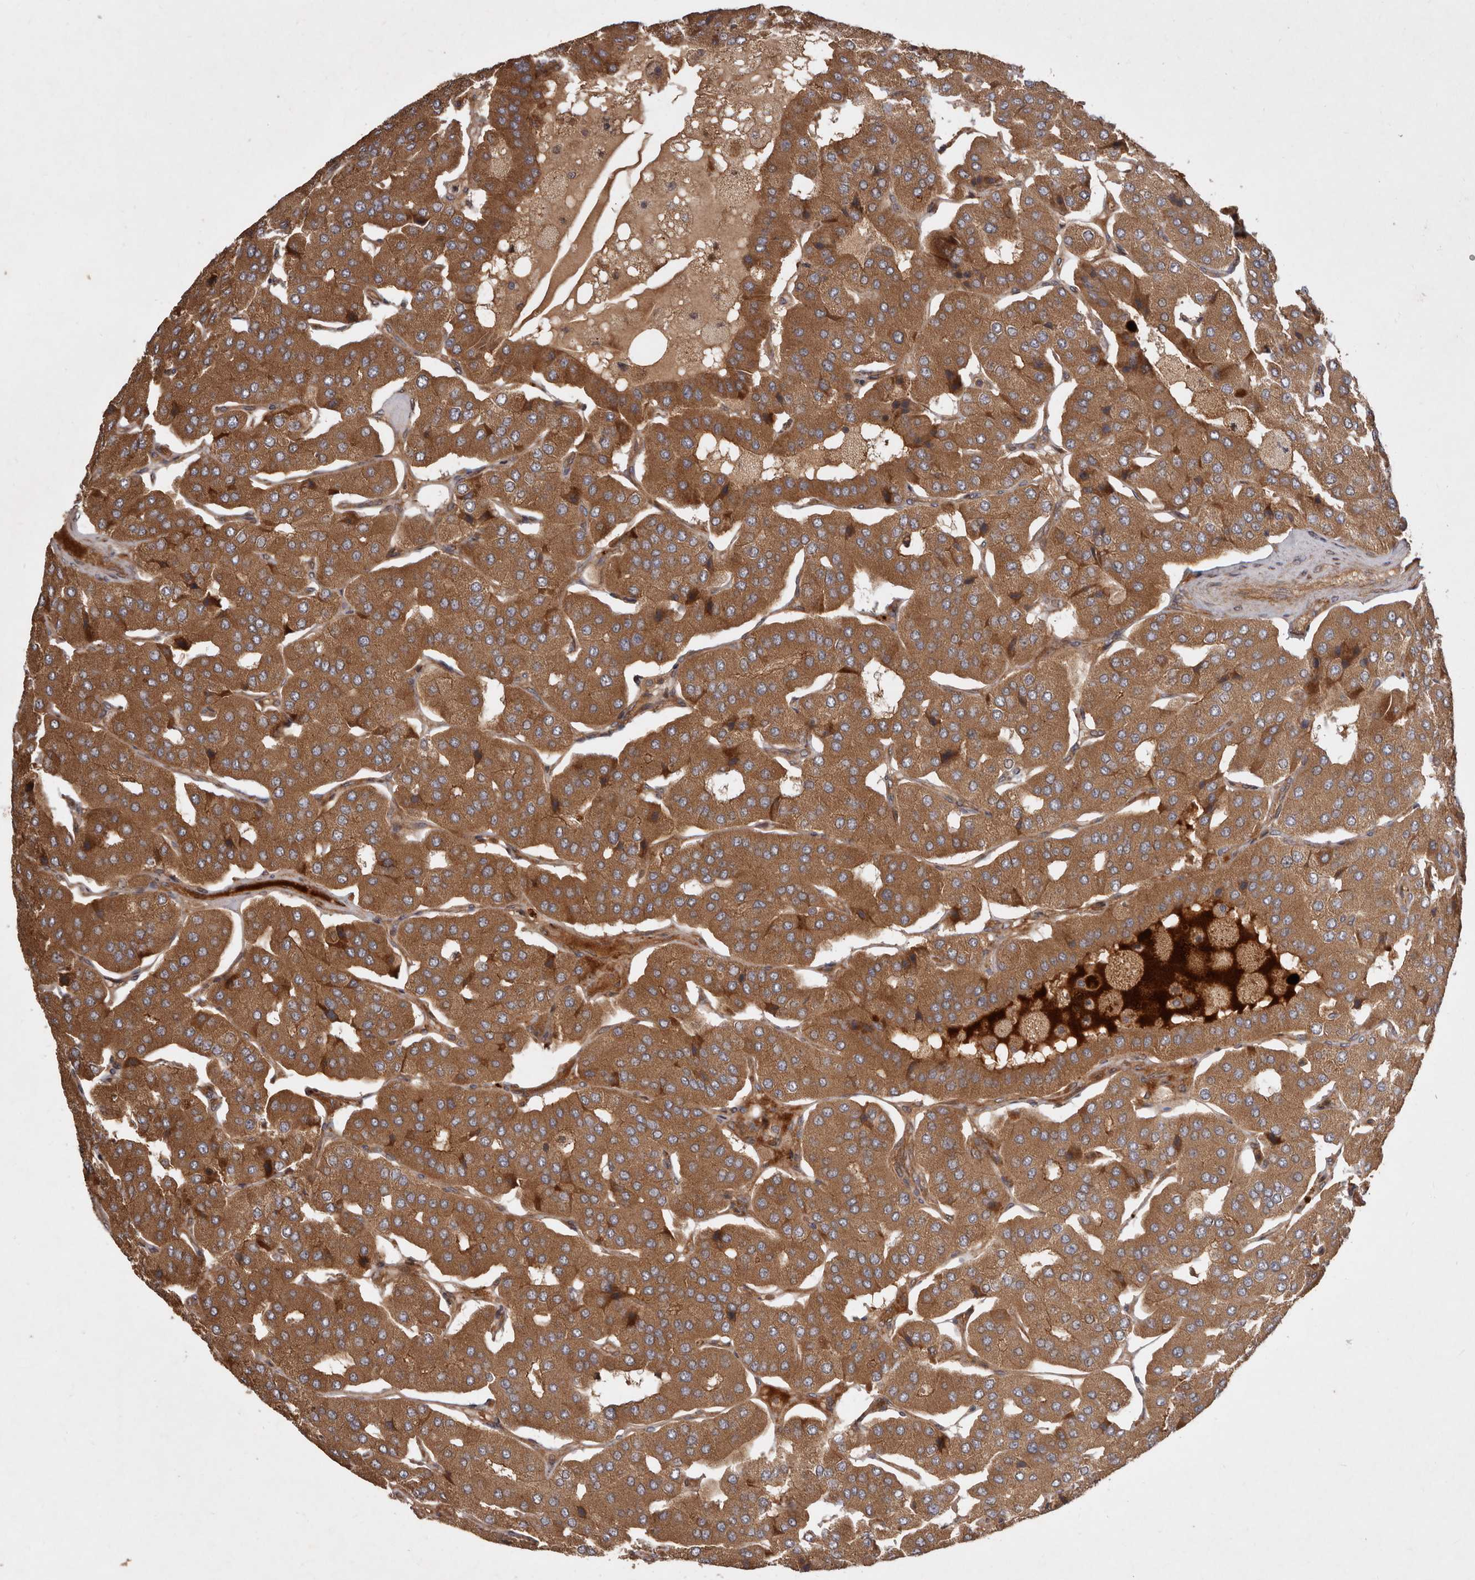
{"staining": {"intensity": "moderate", "quantity": ">75%", "location": "cytoplasmic/membranous"}, "tissue": "parathyroid gland", "cell_type": "Glandular cells", "image_type": "normal", "snomed": [{"axis": "morphology", "description": "Normal tissue, NOS"}, {"axis": "morphology", "description": "Adenoma, NOS"}, {"axis": "topography", "description": "Parathyroid gland"}], "caption": "Immunohistochemistry histopathology image of normal parathyroid gland: human parathyroid gland stained using IHC demonstrates medium levels of moderate protein expression localized specifically in the cytoplasmic/membranous of glandular cells, appearing as a cytoplasmic/membranous brown color.", "gene": "STK36", "patient": {"sex": "female", "age": 86}}